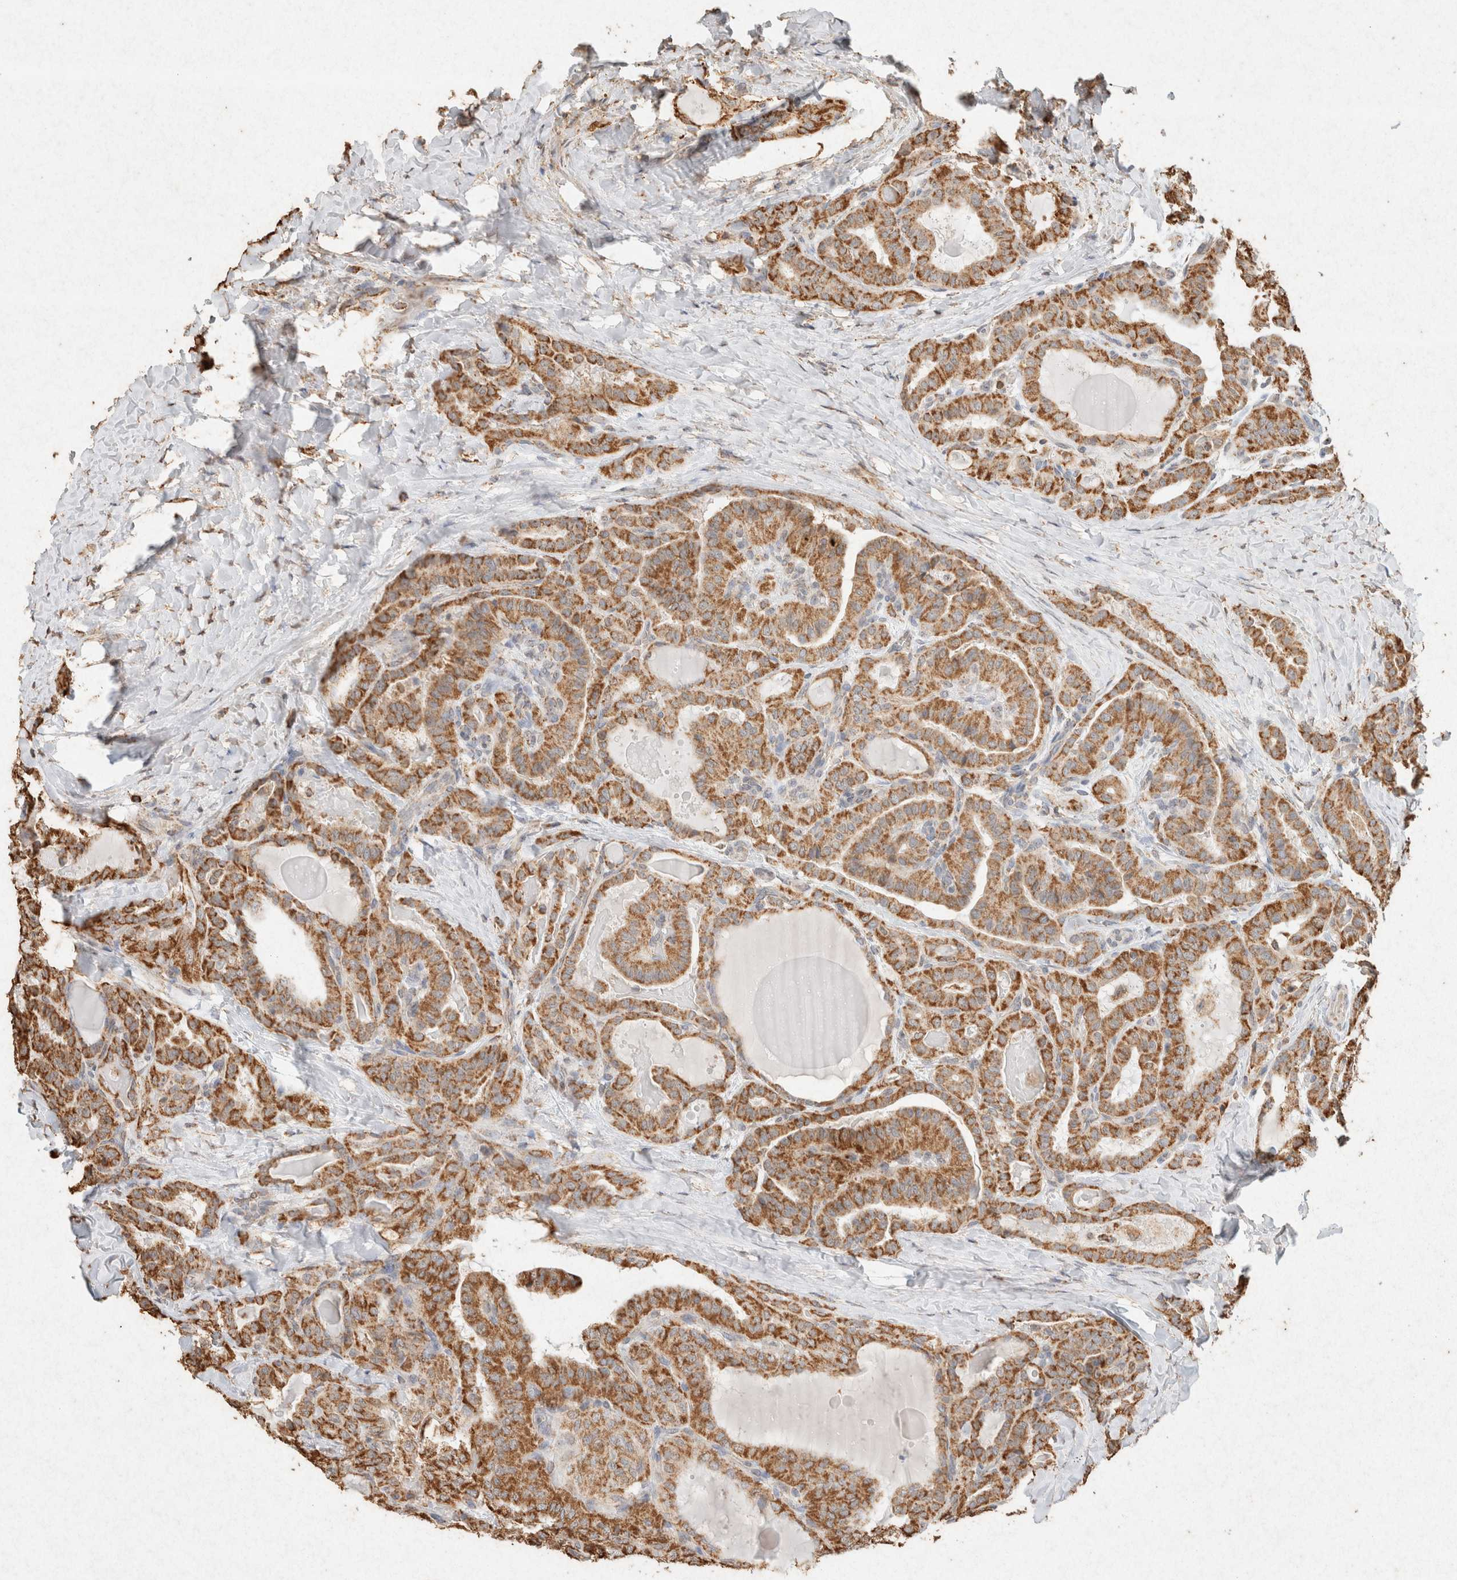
{"staining": {"intensity": "moderate", "quantity": ">75%", "location": "cytoplasmic/membranous"}, "tissue": "thyroid cancer", "cell_type": "Tumor cells", "image_type": "cancer", "snomed": [{"axis": "morphology", "description": "Papillary adenocarcinoma, NOS"}, {"axis": "topography", "description": "Thyroid gland"}], "caption": "IHC histopathology image of neoplastic tissue: human thyroid cancer (papillary adenocarcinoma) stained using immunohistochemistry exhibits medium levels of moderate protein expression localized specifically in the cytoplasmic/membranous of tumor cells, appearing as a cytoplasmic/membranous brown color.", "gene": "SDC2", "patient": {"sex": "male", "age": 77}}